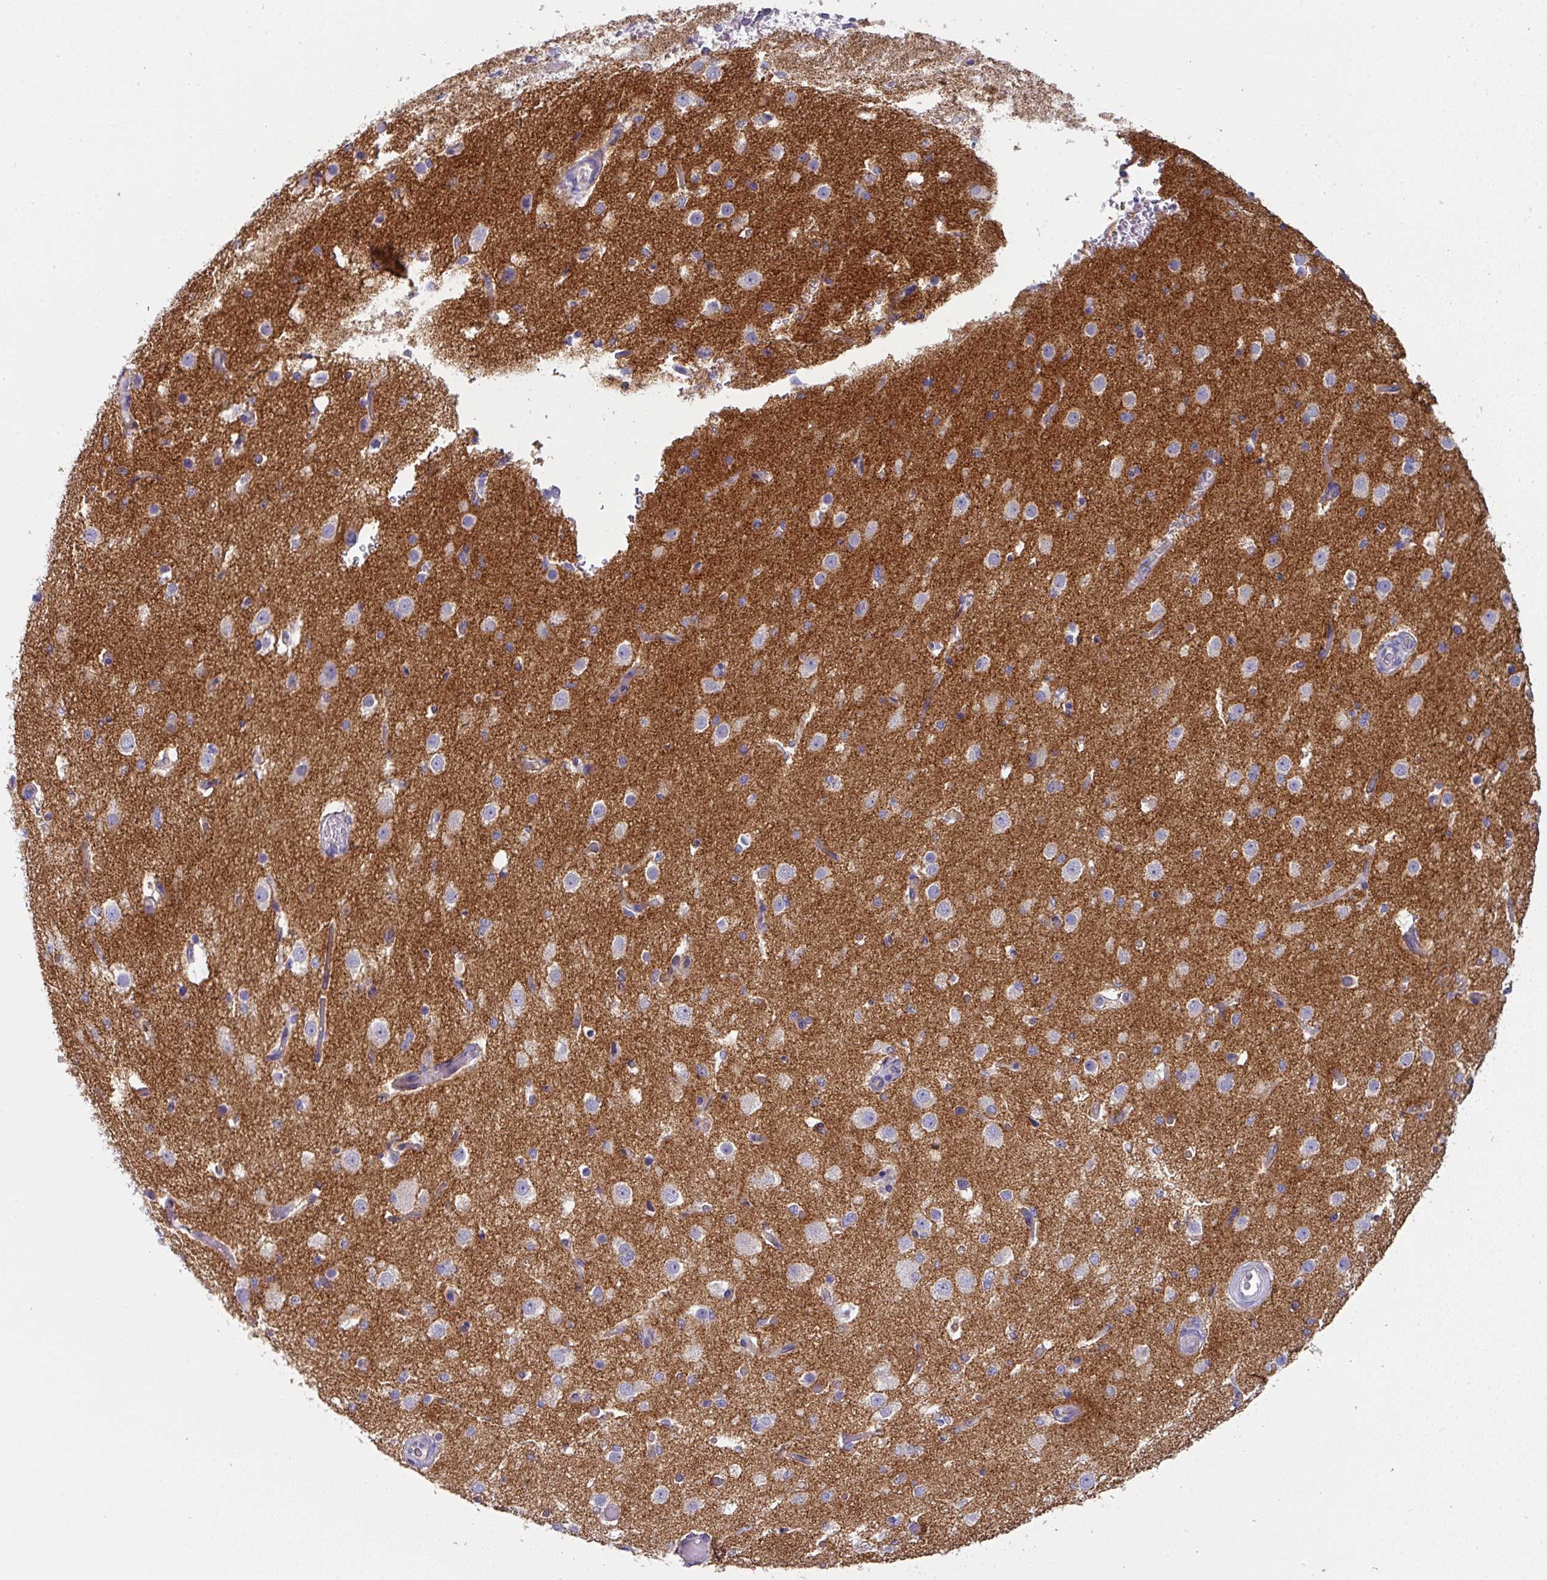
{"staining": {"intensity": "negative", "quantity": "none", "location": "none"}, "tissue": "cerebral cortex", "cell_type": "Endothelial cells", "image_type": "normal", "snomed": [{"axis": "morphology", "description": "Normal tissue, NOS"}, {"axis": "morphology", "description": "Inflammation, NOS"}, {"axis": "topography", "description": "Cerebral cortex"}], "caption": "DAB (3,3'-diaminobenzidine) immunohistochemical staining of unremarkable human cerebral cortex demonstrates no significant positivity in endothelial cells.", "gene": "SLC17A7", "patient": {"sex": "male", "age": 6}}